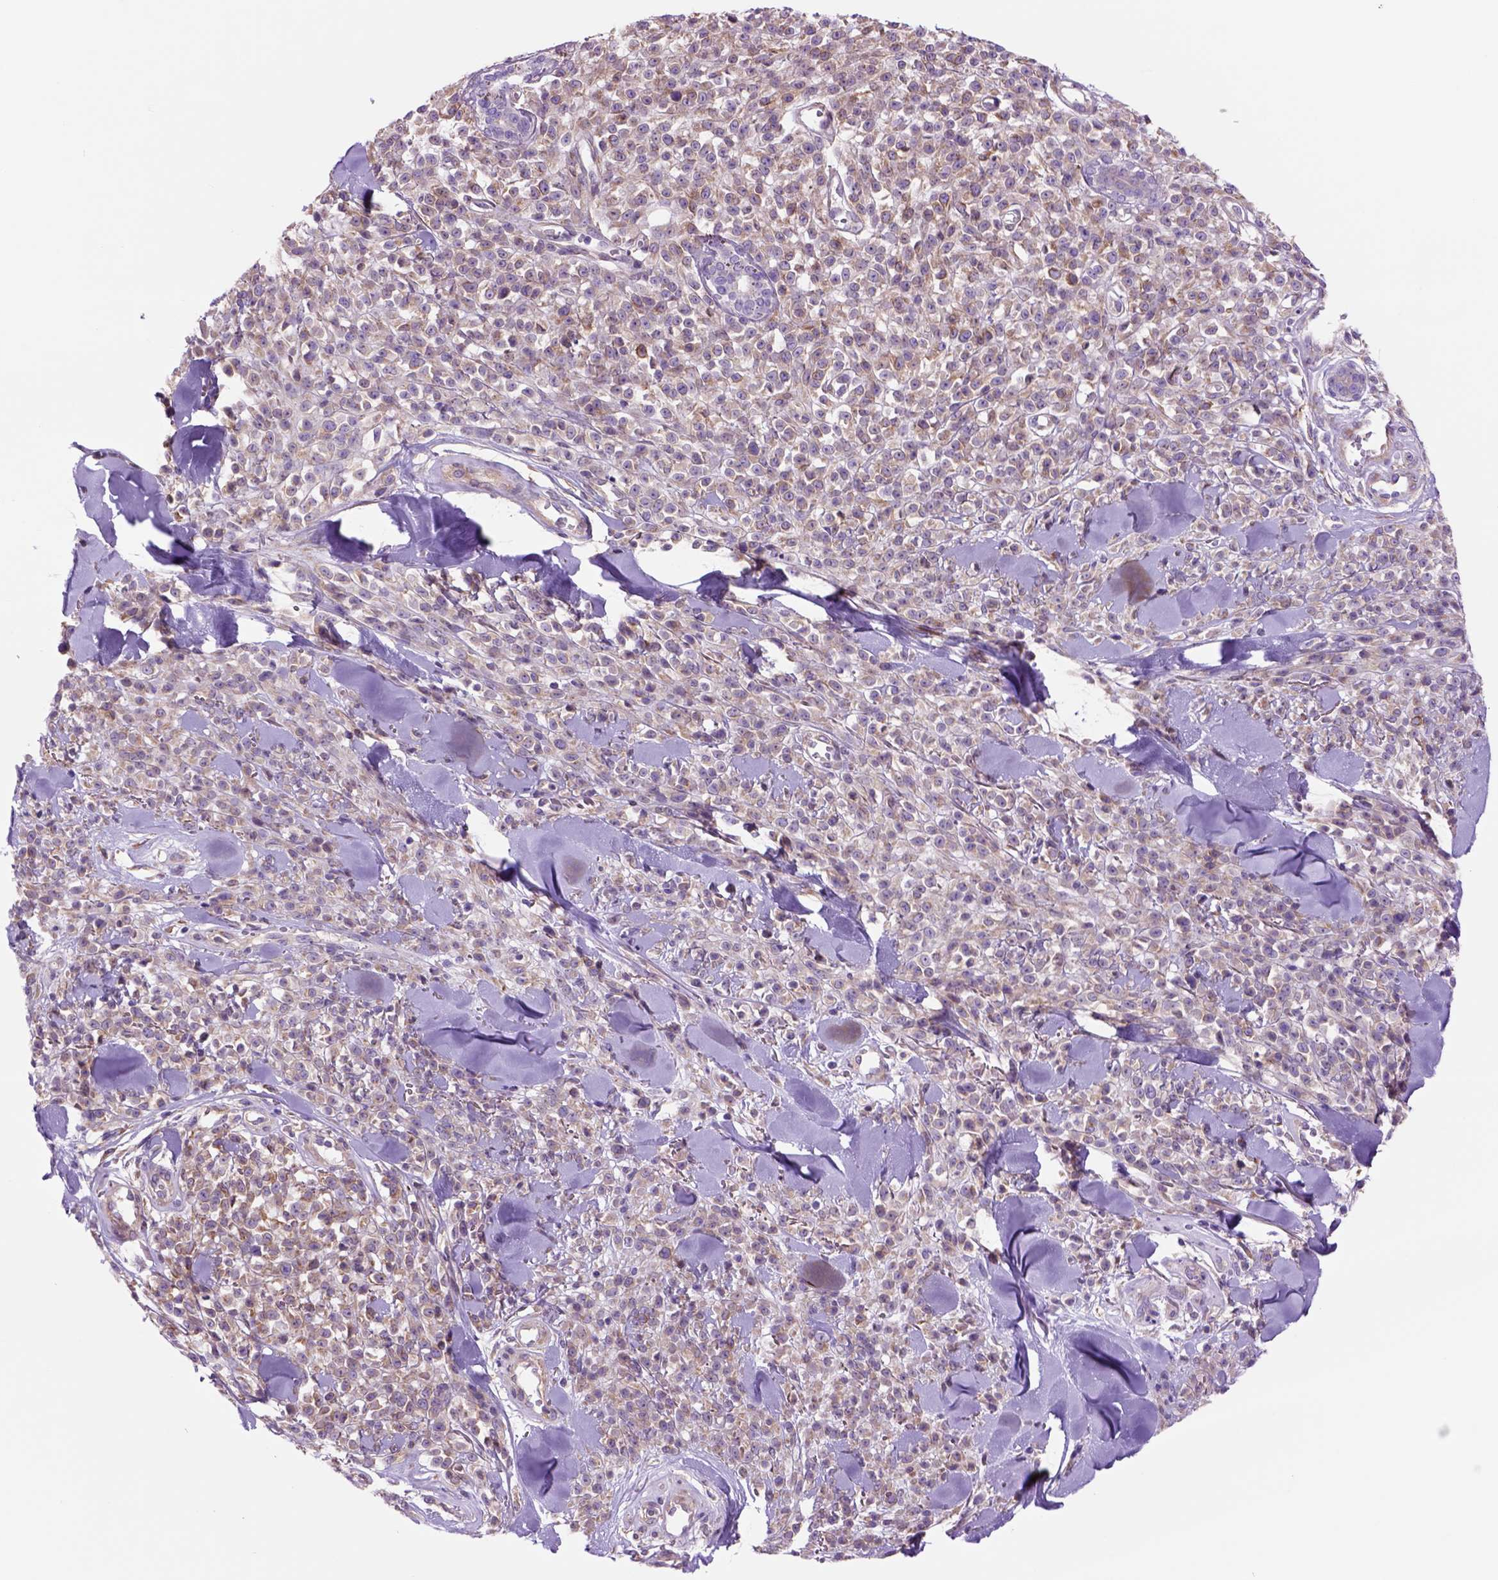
{"staining": {"intensity": "weak", "quantity": ">75%", "location": "cytoplasmic/membranous"}, "tissue": "melanoma", "cell_type": "Tumor cells", "image_type": "cancer", "snomed": [{"axis": "morphology", "description": "Malignant melanoma, NOS"}, {"axis": "topography", "description": "Skin"}, {"axis": "topography", "description": "Skin of trunk"}], "caption": "A histopathology image of human malignant melanoma stained for a protein demonstrates weak cytoplasmic/membranous brown staining in tumor cells.", "gene": "PIAS3", "patient": {"sex": "male", "age": 74}}